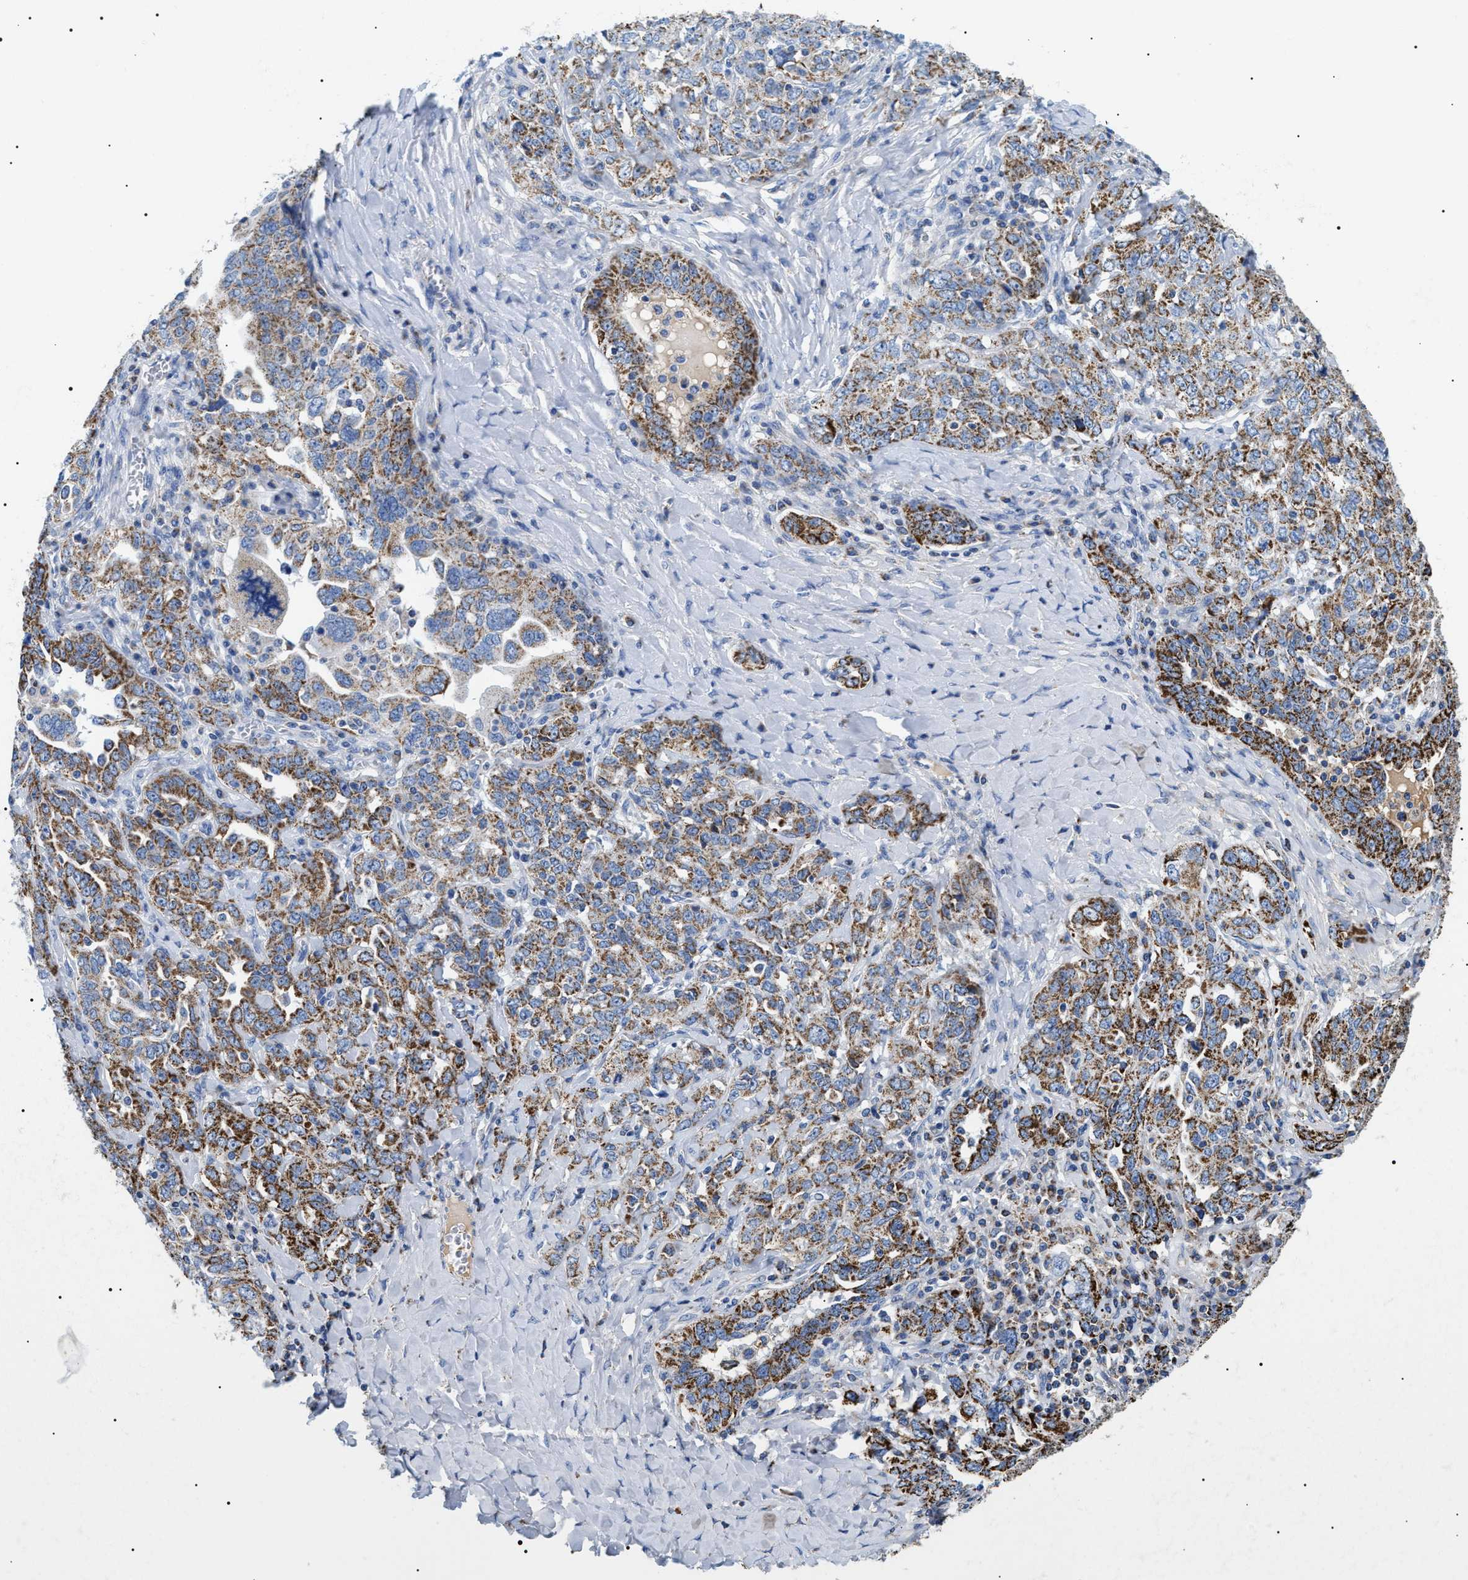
{"staining": {"intensity": "strong", "quantity": "25%-75%", "location": "cytoplasmic/membranous"}, "tissue": "ovarian cancer", "cell_type": "Tumor cells", "image_type": "cancer", "snomed": [{"axis": "morphology", "description": "Carcinoma, endometroid"}, {"axis": "topography", "description": "Ovary"}], "caption": "Immunohistochemistry image of human endometroid carcinoma (ovarian) stained for a protein (brown), which demonstrates high levels of strong cytoplasmic/membranous expression in approximately 25%-75% of tumor cells.", "gene": "OXSM", "patient": {"sex": "female", "age": 62}}